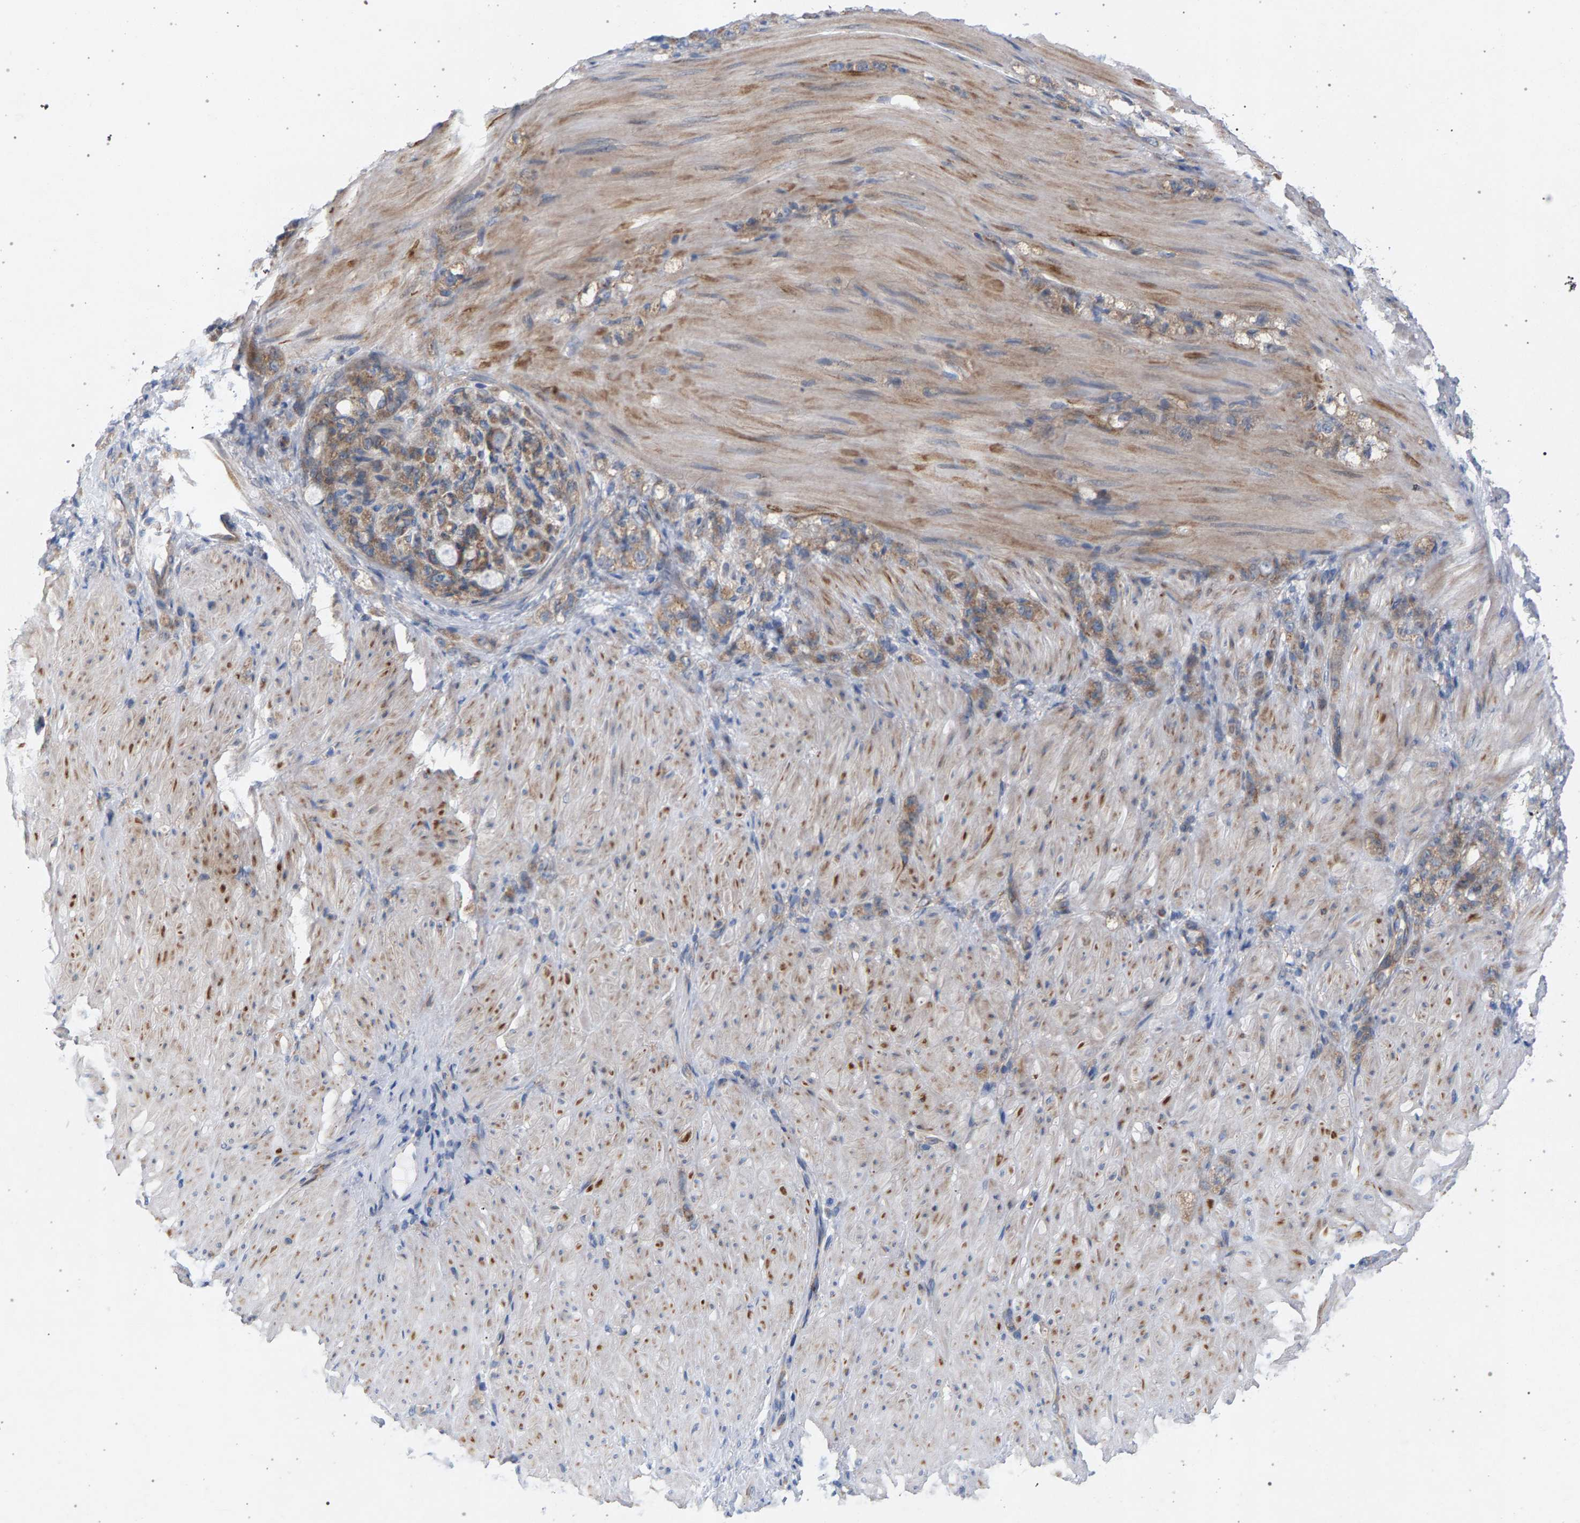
{"staining": {"intensity": "moderate", "quantity": ">75%", "location": "cytoplasmic/membranous"}, "tissue": "stomach cancer", "cell_type": "Tumor cells", "image_type": "cancer", "snomed": [{"axis": "morphology", "description": "Normal tissue, NOS"}, {"axis": "morphology", "description": "Adenocarcinoma, NOS"}, {"axis": "topography", "description": "Stomach"}], "caption": "Human stomach adenocarcinoma stained with a brown dye shows moderate cytoplasmic/membranous positive positivity in about >75% of tumor cells.", "gene": "MAMDC2", "patient": {"sex": "male", "age": 82}}